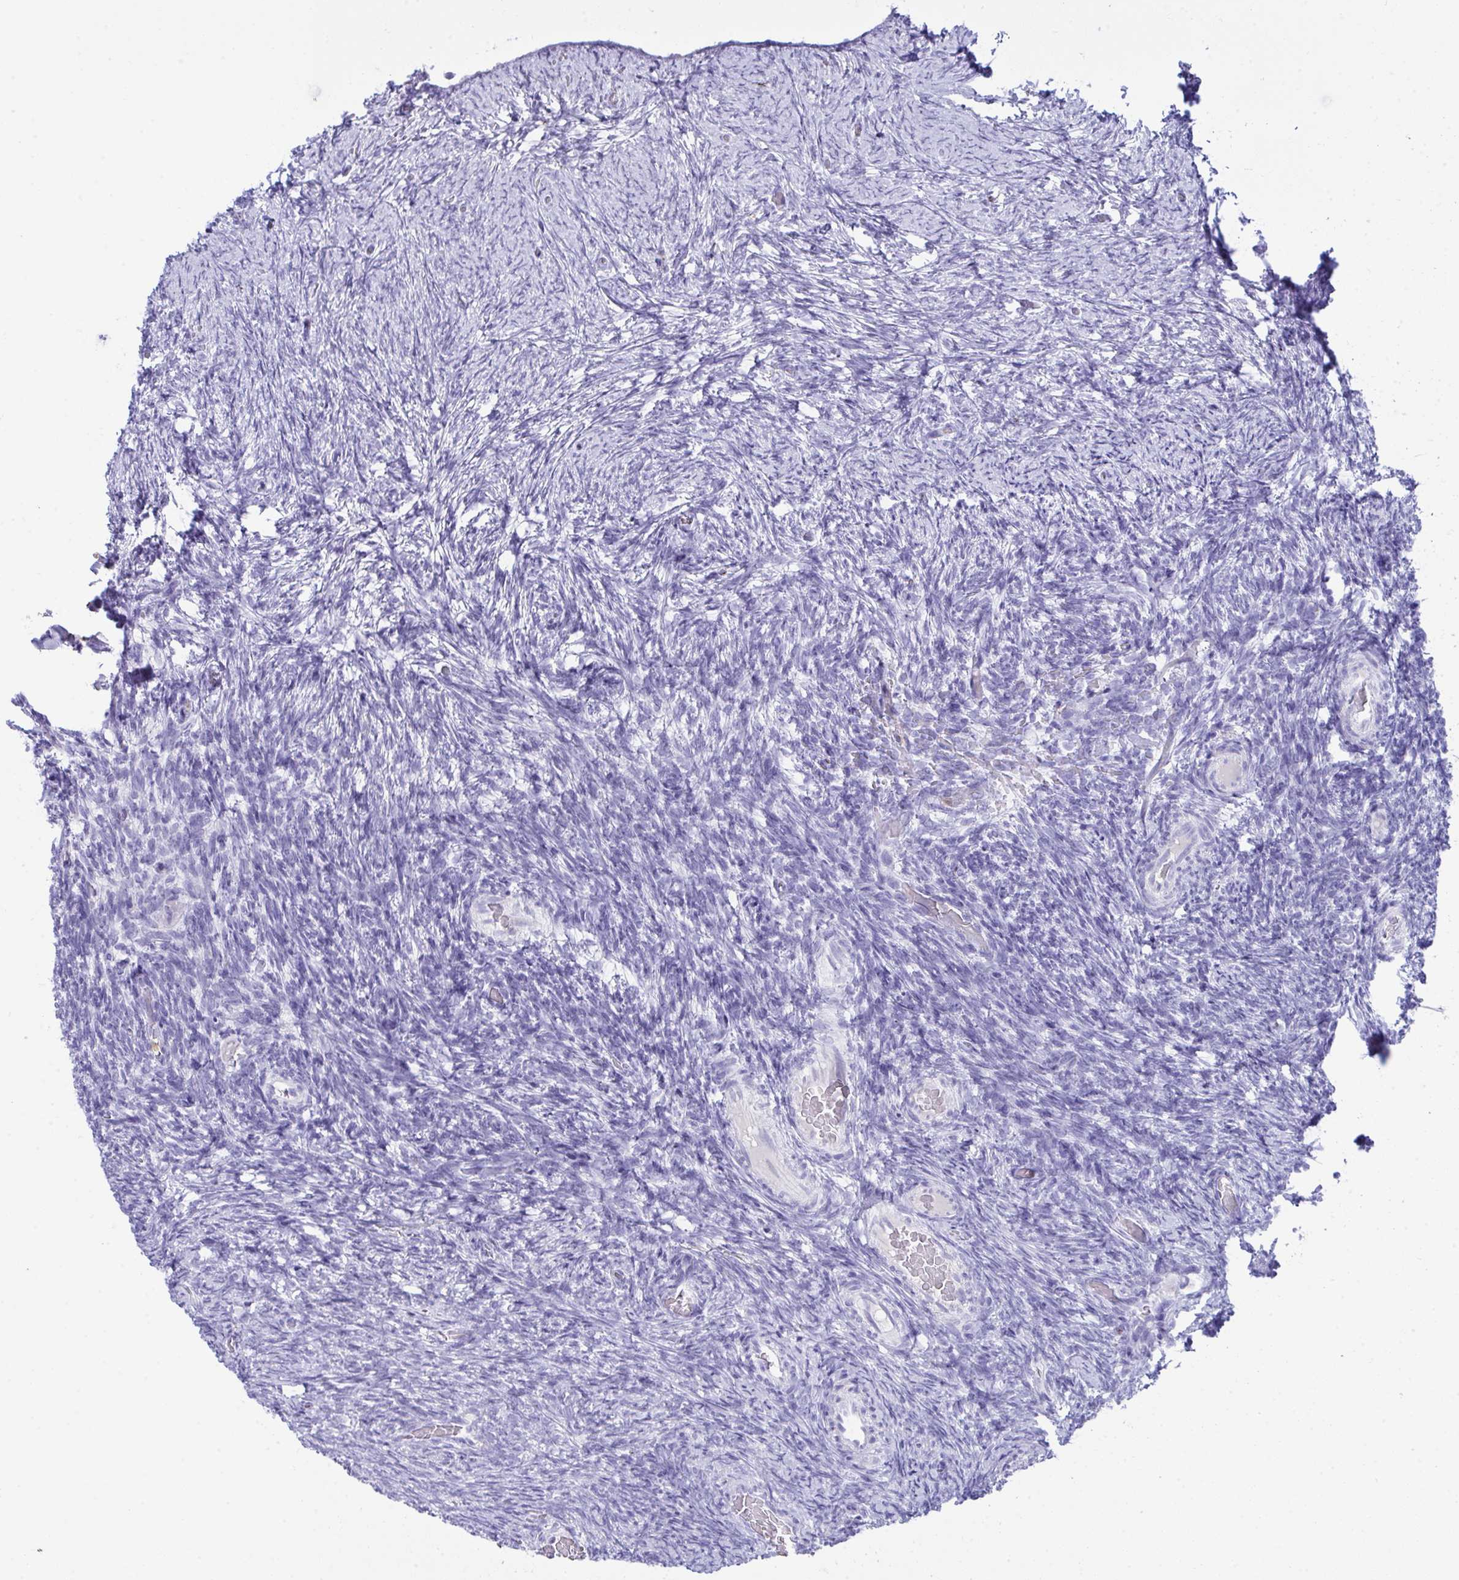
{"staining": {"intensity": "negative", "quantity": "none", "location": "none"}, "tissue": "ovary", "cell_type": "Ovarian stroma cells", "image_type": "normal", "snomed": [{"axis": "morphology", "description": "Normal tissue, NOS"}, {"axis": "topography", "description": "Ovary"}], "caption": "Immunohistochemistry (IHC) histopathology image of normal ovary: human ovary stained with DAB (3,3'-diaminobenzidine) displays no significant protein expression in ovarian stroma cells. (Immunohistochemistry, brightfield microscopy, high magnification).", "gene": "PLA2G12B", "patient": {"sex": "female", "age": 34}}